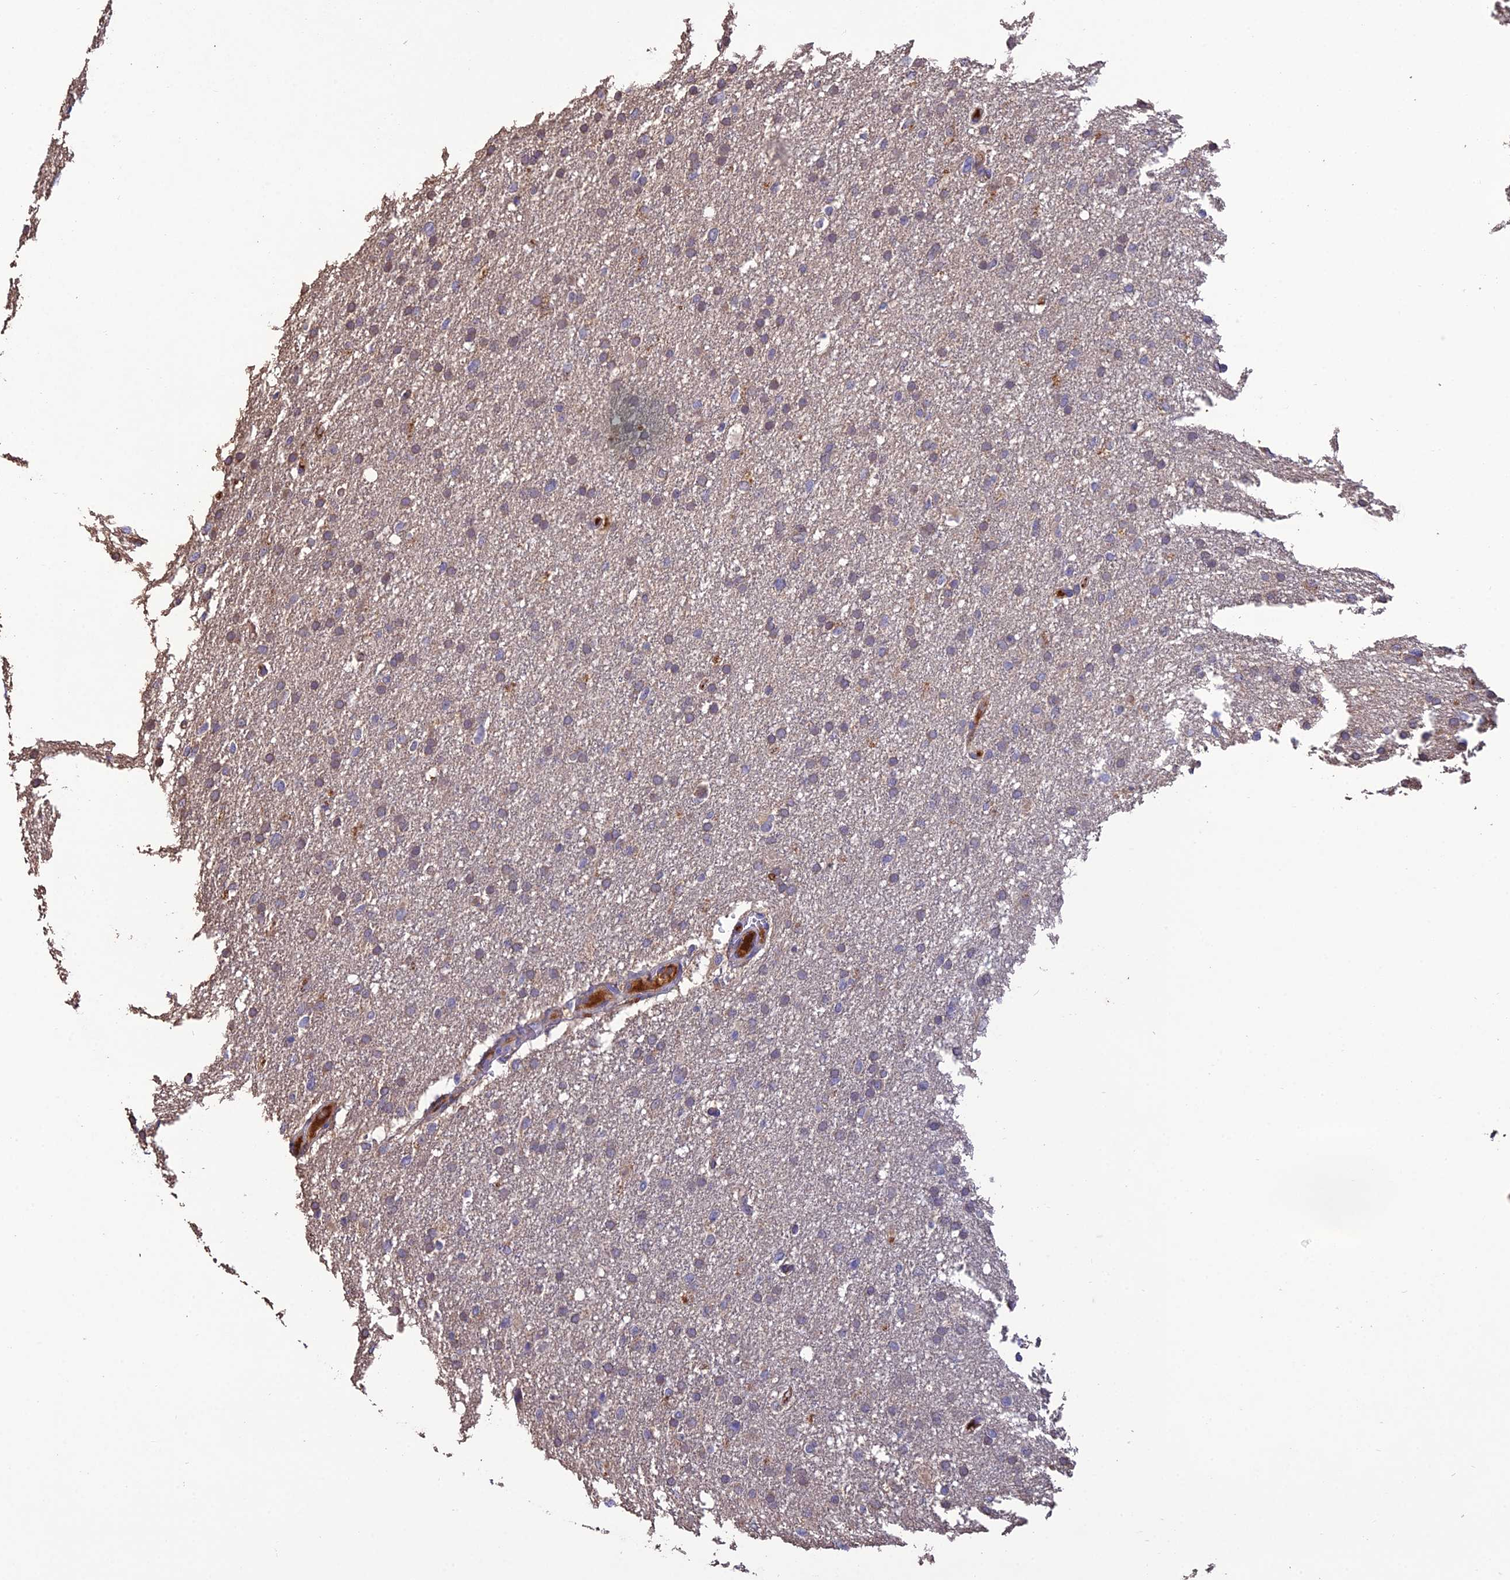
{"staining": {"intensity": "weak", "quantity": "25%-75%", "location": "cytoplasmic/membranous"}, "tissue": "glioma", "cell_type": "Tumor cells", "image_type": "cancer", "snomed": [{"axis": "morphology", "description": "Glioma, malignant, High grade"}, {"axis": "topography", "description": "Cerebral cortex"}], "caption": "Immunohistochemical staining of glioma demonstrates low levels of weak cytoplasmic/membranous protein positivity in about 25%-75% of tumor cells.", "gene": "MIOS", "patient": {"sex": "female", "age": 36}}